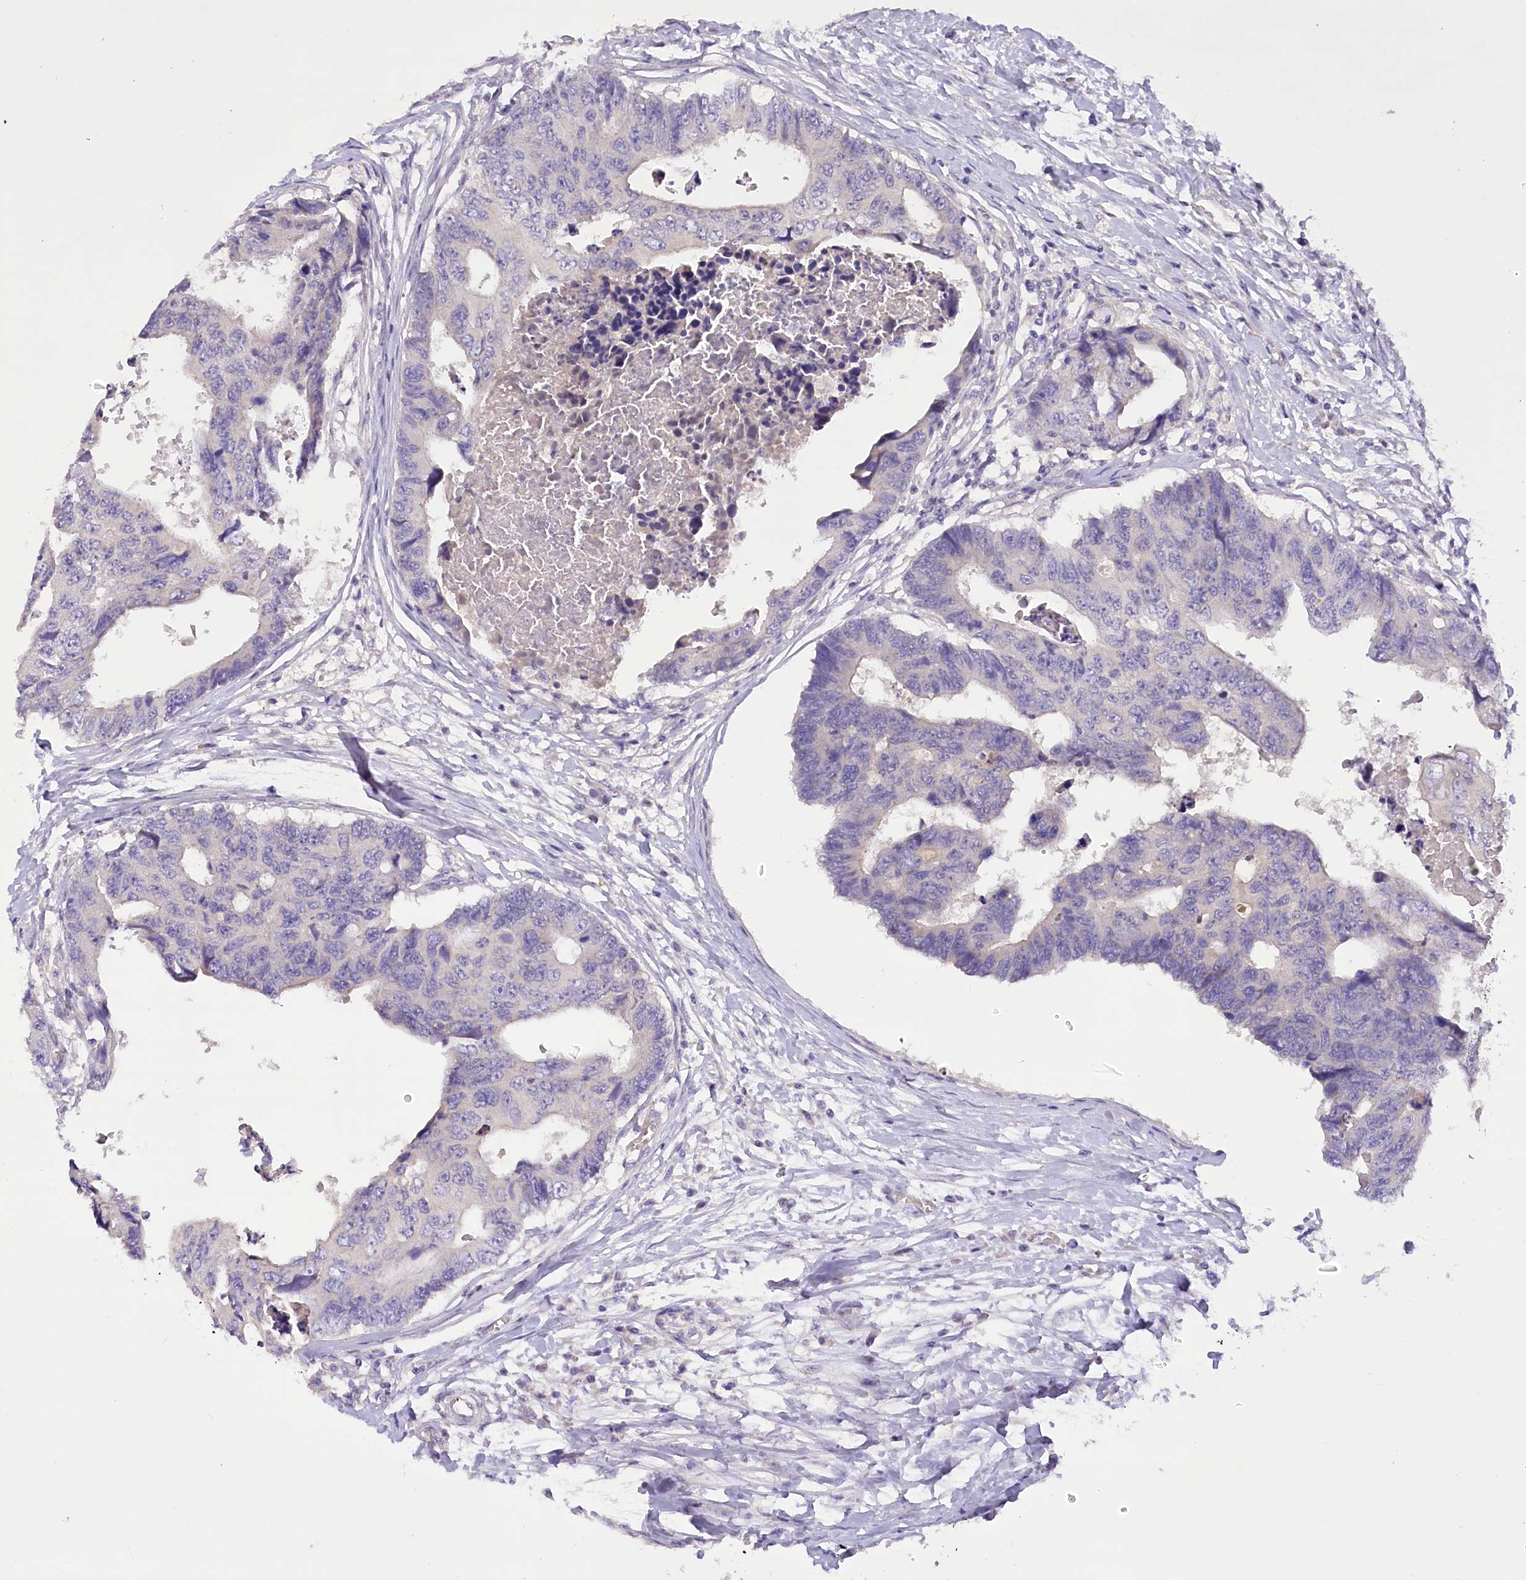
{"staining": {"intensity": "negative", "quantity": "none", "location": "none"}, "tissue": "colorectal cancer", "cell_type": "Tumor cells", "image_type": "cancer", "snomed": [{"axis": "morphology", "description": "Adenocarcinoma, NOS"}, {"axis": "topography", "description": "Rectum"}], "caption": "Tumor cells are negative for protein expression in human adenocarcinoma (colorectal).", "gene": "DCUN1D1", "patient": {"sex": "male", "age": 84}}